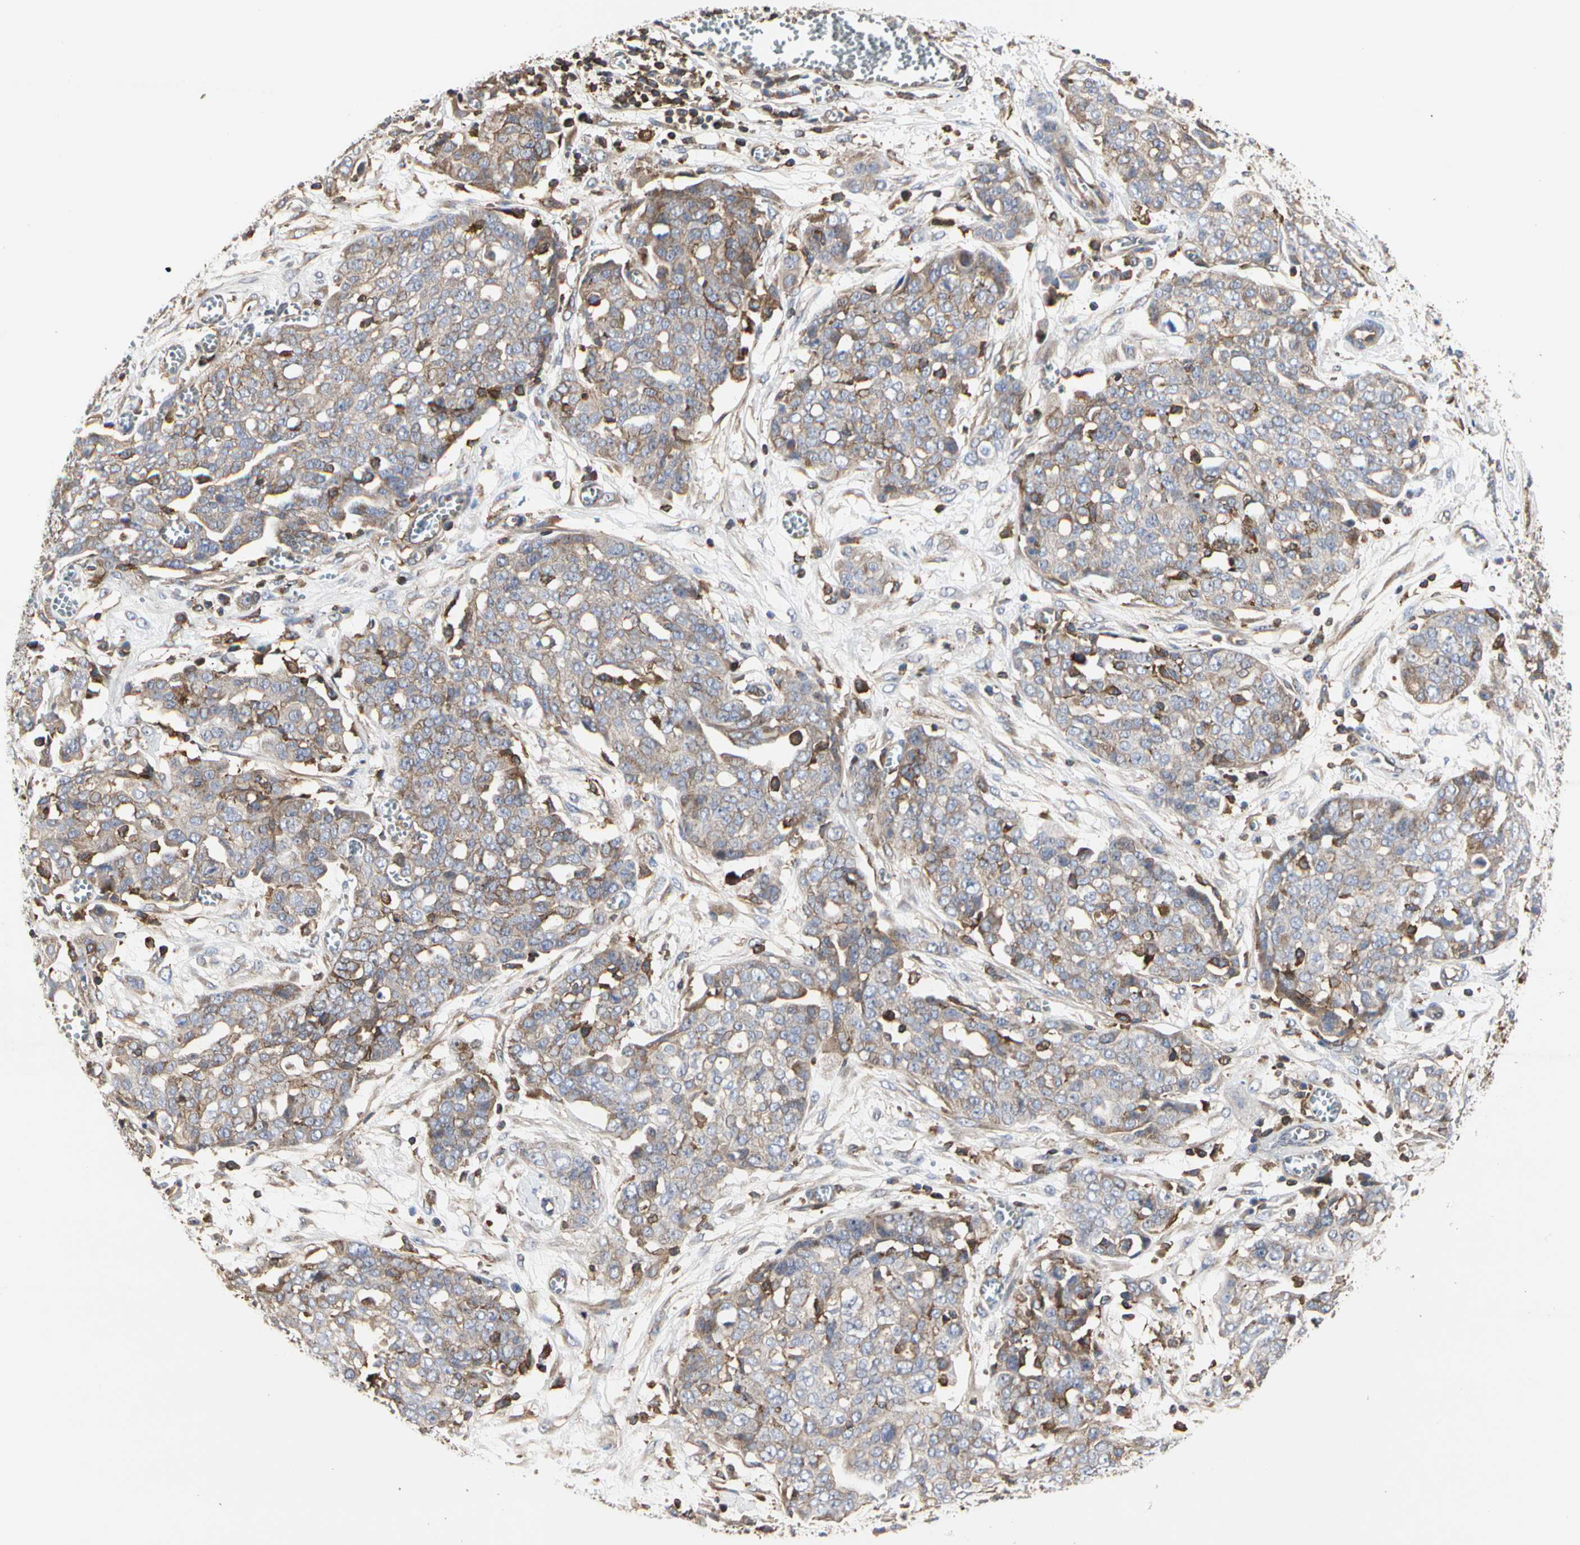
{"staining": {"intensity": "weak", "quantity": "25%-75%", "location": "cytoplasmic/membranous"}, "tissue": "ovarian cancer", "cell_type": "Tumor cells", "image_type": "cancer", "snomed": [{"axis": "morphology", "description": "Cystadenocarcinoma, serous, NOS"}, {"axis": "topography", "description": "Soft tissue"}, {"axis": "topography", "description": "Ovary"}], "caption": "An IHC histopathology image of neoplastic tissue is shown. Protein staining in brown shows weak cytoplasmic/membranous positivity in serous cystadenocarcinoma (ovarian) within tumor cells.", "gene": "NAPG", "patient": {"sex": "female", "age": 57}}